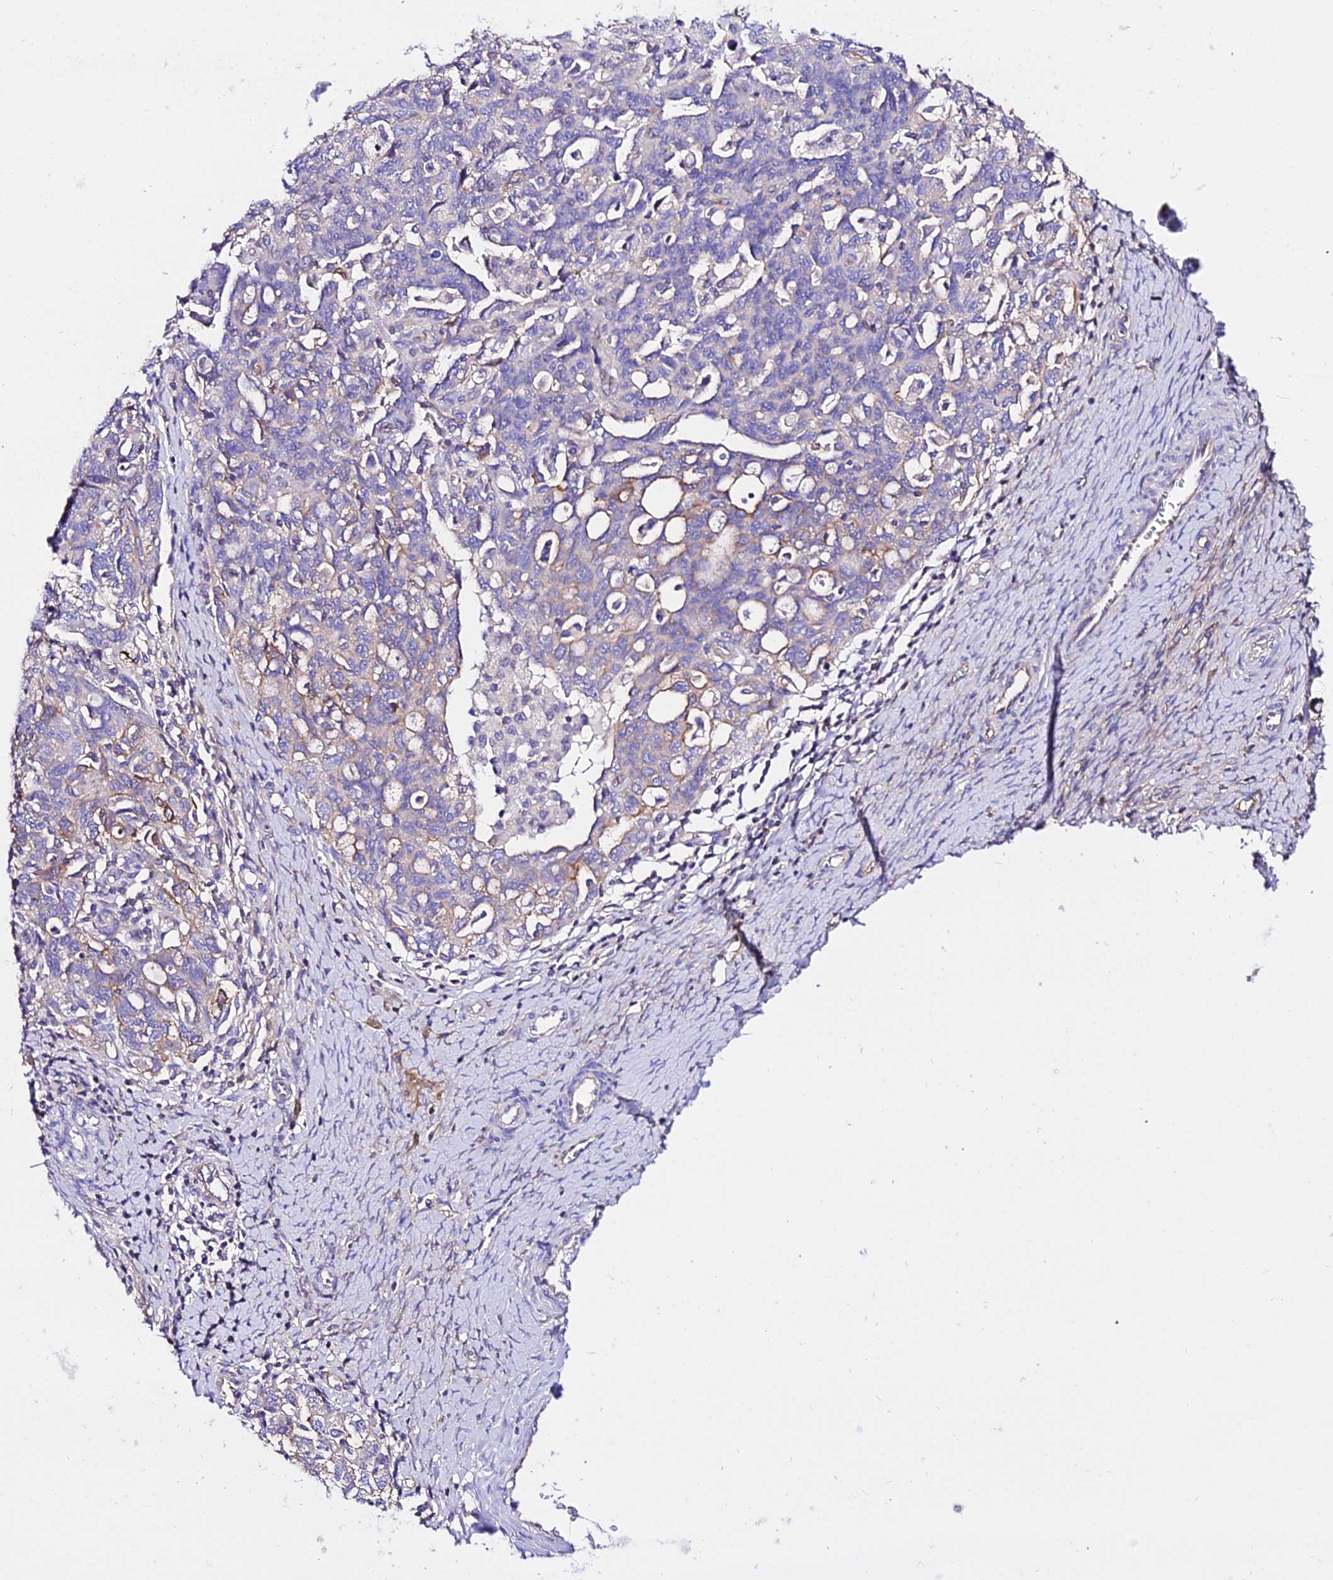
{"staining": {"intensity": "weak", "quantity": "<25%", "location": "cytoplasmic/membranous"}, "tissue": "ovarian cancer", "cell_type": "Tumor cells", "image_type": "cancer", "snomed": [{"axis": "morphology", "description": "Carcinoma, NOS"}, {"axis": "morphology", "description": "Cystadenocarcinoma, serous, NOS"}, {"axis": "topography", "description": "Ovary"}], "caption": "DAB (3,3'-diaminobenzidine) immunohistochemical staining of ovarian serous cystadenocarcinoma displays no significant staining in tumor cells. (Stains: DAB immunohistochemistry (IHC) with hematoxylin counter stain, Microscopy: brightfield microscopy at high magnification).", "gene": "DAW1", "patient": {"sex": "female", "age": 69}}